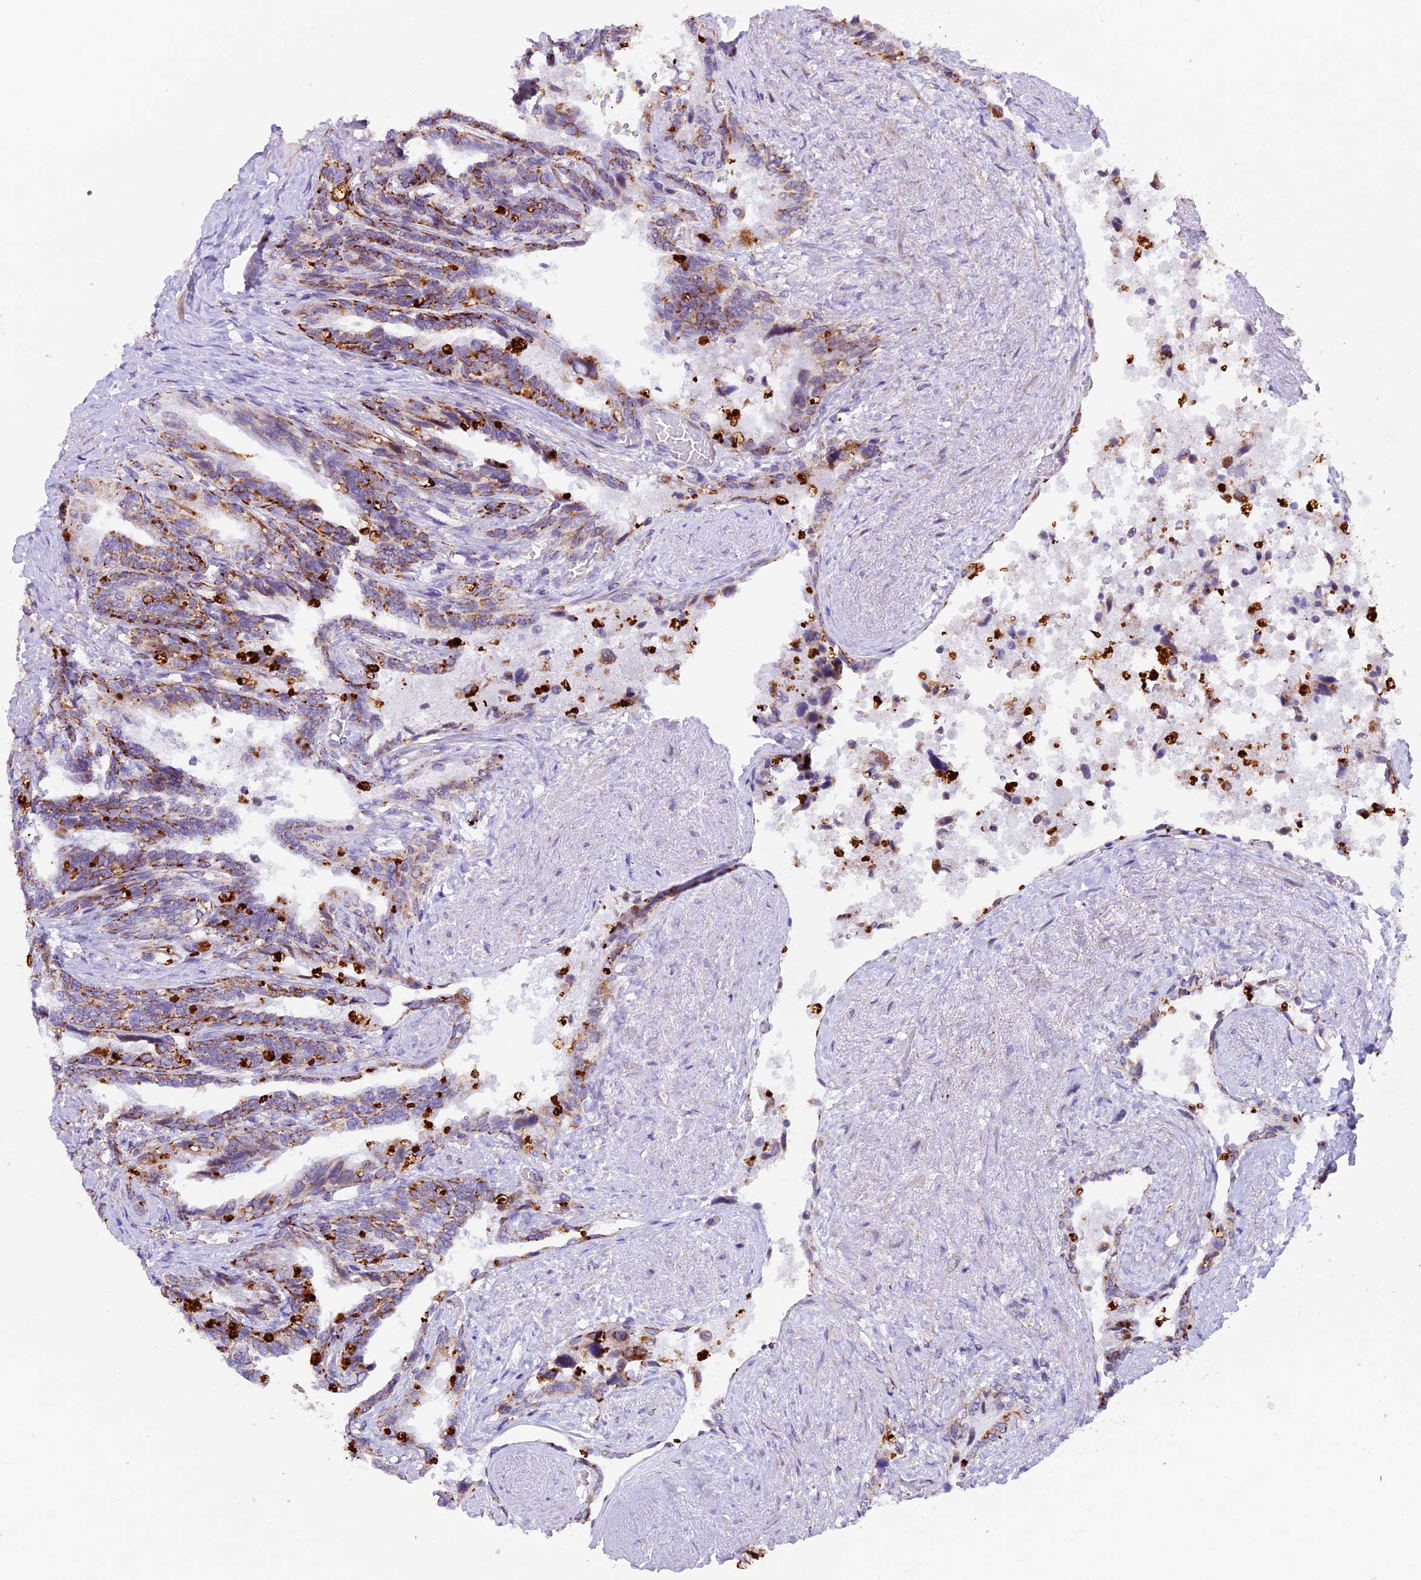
{"staining": {"intensity": "moderate", "quantity": ">75%", "location": "cytoplasmic/membranous"}, "tissue": "seminal vesicle", "cell_type": "Glandular cells", "image_type": "normal", "snomed": [{"axis": "morphology", "description": "Normal tissue, NOS"}, {"axis": "topography", "description": "Seminal veicle"}, {"axis": "topography", "description": "Peripheral nerve tissue"}], "caption": "The image exhibits immunohistochemical staining of benign seminal vesicle. There is moderate cytoplasmic/membranous staining is appreciated in approximately >75% of glandular cells. The staining was performed using DAB (3,3'-diaminobenzidine), with brown indicating positive protein expression. Nuclei are stained blue with hematoxylin.", "gene": "TFAM", "patient": {"sex": "male", "age": 60}}